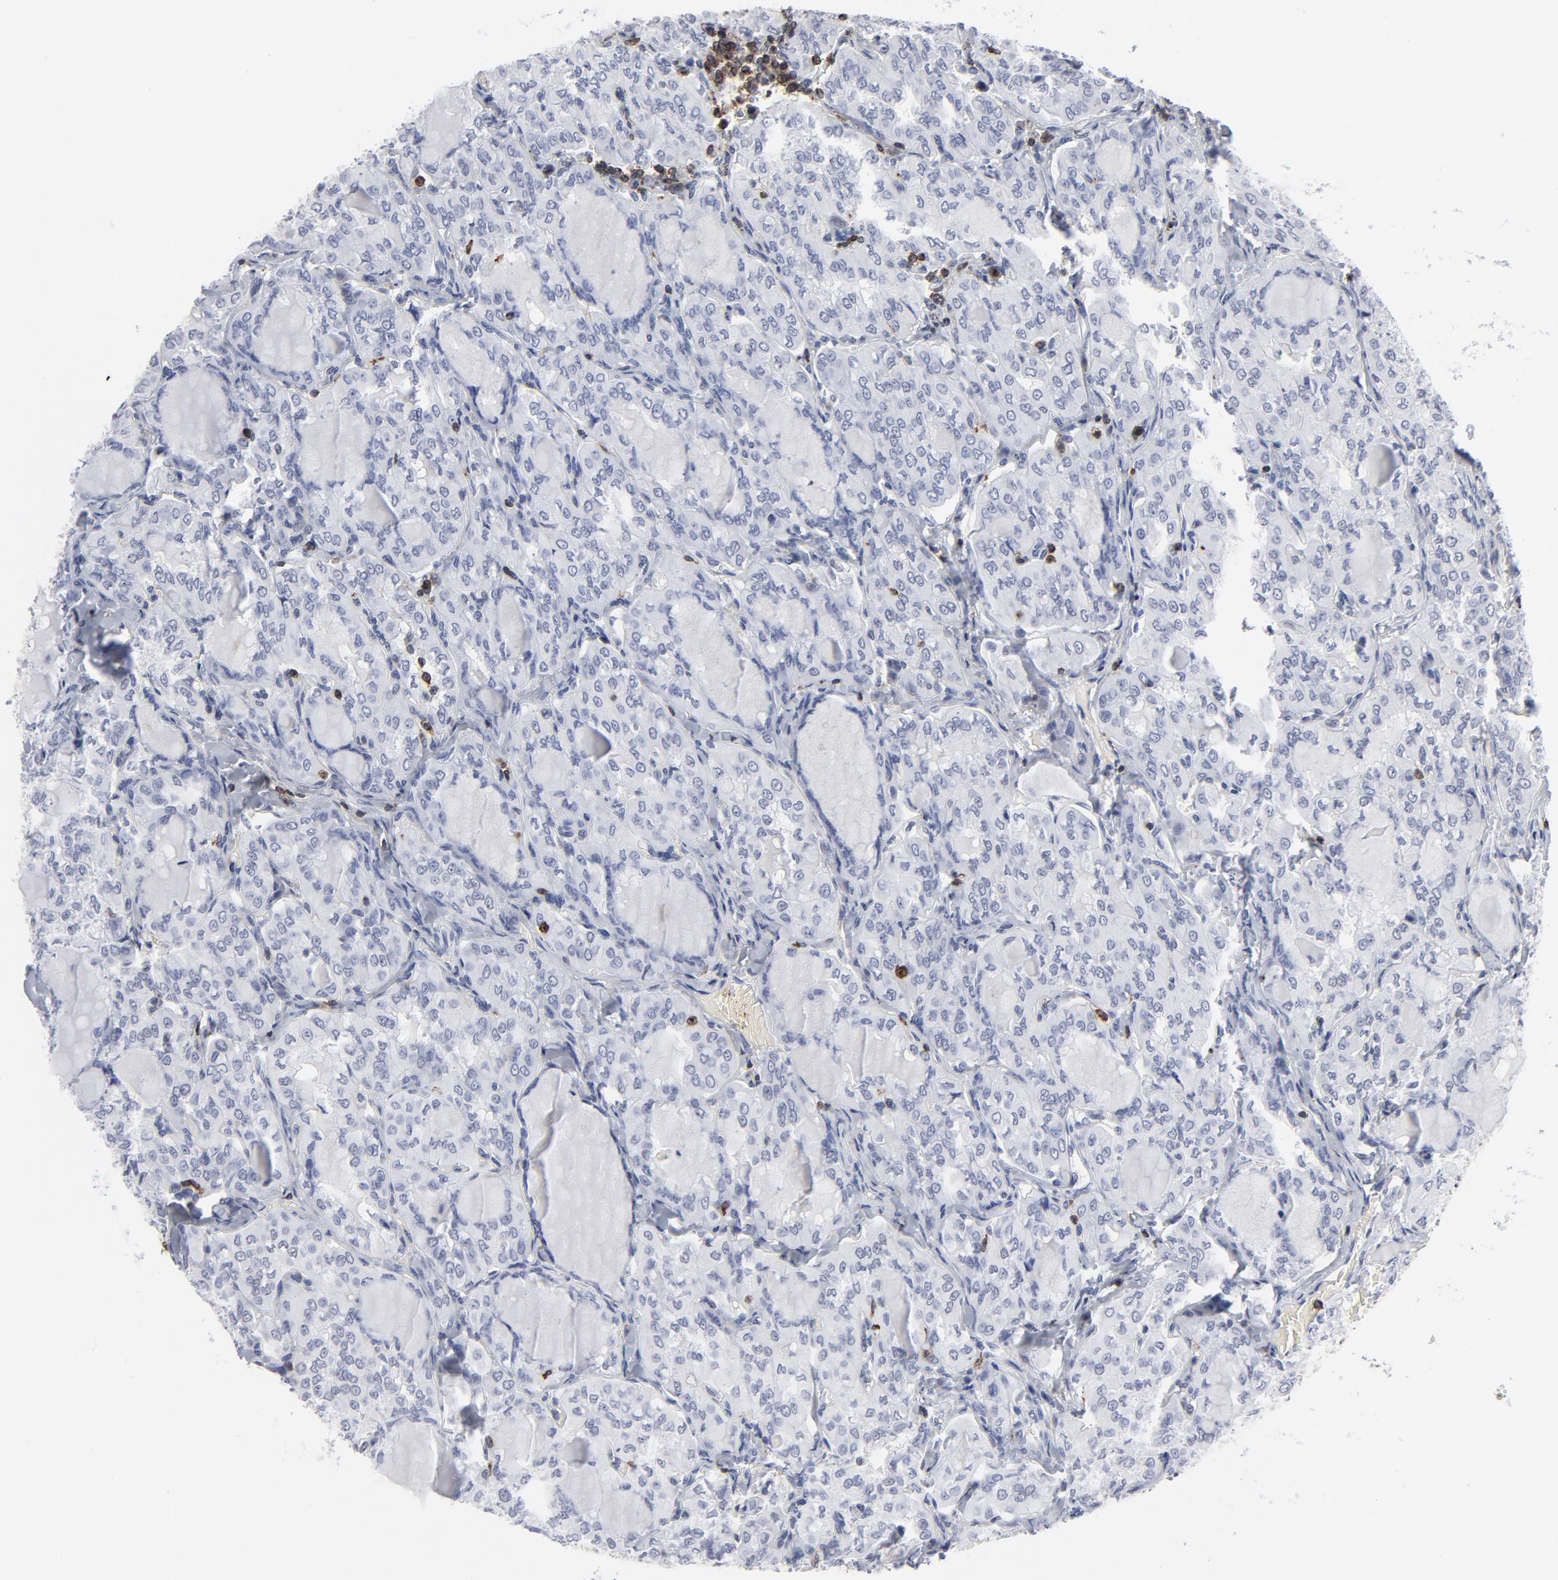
{"staining": {"intensity": "negative", "quantity": "none", "location": "none"}, "tissue": "thyroid cancer", "cell_type": "Tumor cells", "image_type": "cancer", "snomed": [{"axis": "morphology", "description": "Papillary adenocarcinoma, NOS"}, {"axis": "topography", "description": "Thyroid gland"}], "caption": "IHC of papillary adenocarcinoma (thyroid) demonstrates no positivity in tumor cells.", "gene": "CD2", "patient": {"sex": "male", "age": 20}}